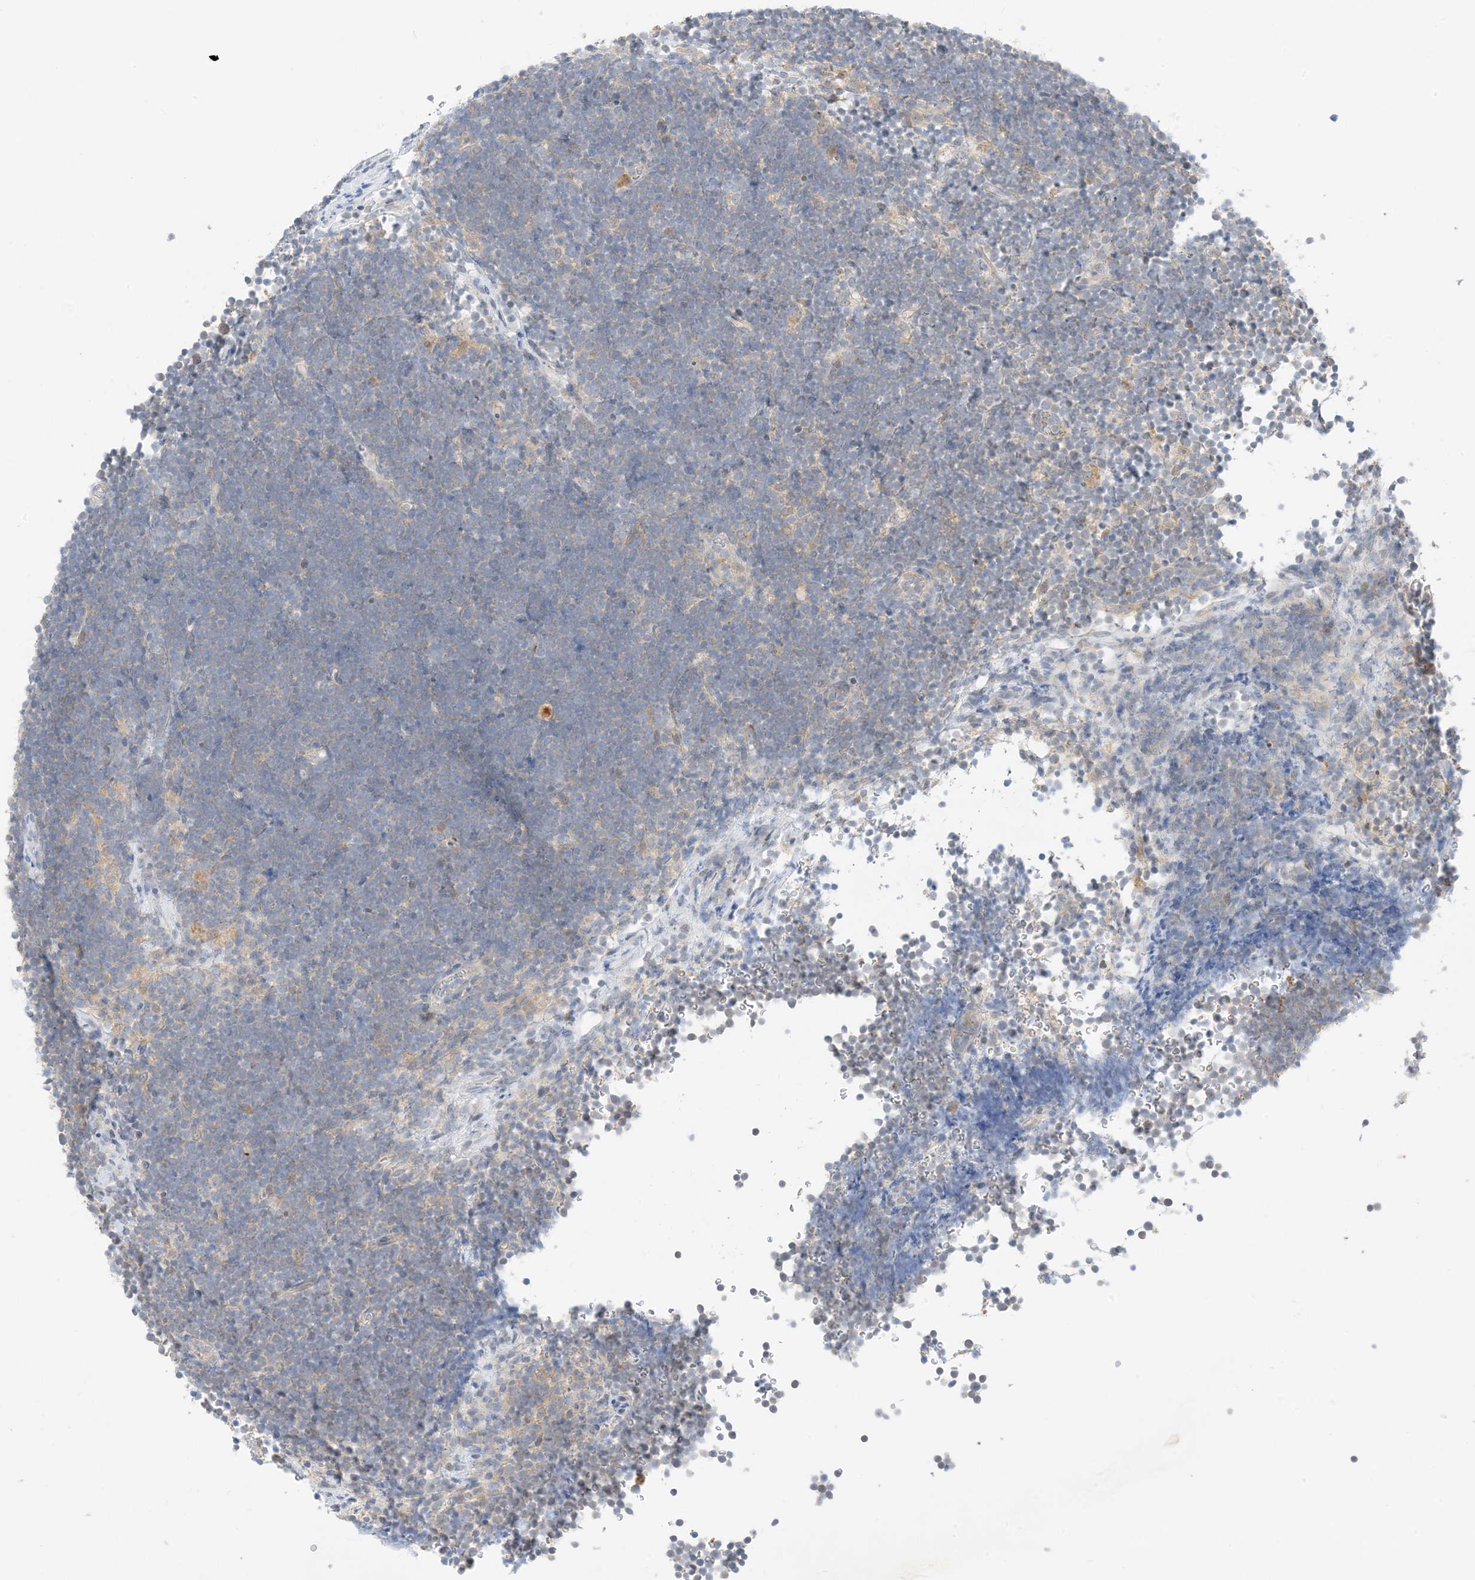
{"staining": {"intensity": "negative", "quantity": "none", "location": "none"}, "tissue": "lymphoma", "cell_type": "Tumor cells", "image_type": "cancer", "snomed": [{"axis": "morphology", "description": "Malignant lymphoma, non-Hodgkin's type, High grade"}, {"axis": "topography", "description": "Lymph node"}], "caption": "The immunohistochemistry micrograph has no significant expression in tumor cells of malignant lymphoma, non-Hodgkin's type (high-grade) tissue.", "gene": "KIFBP", "patient": {"sex": "male", "age": 13}}